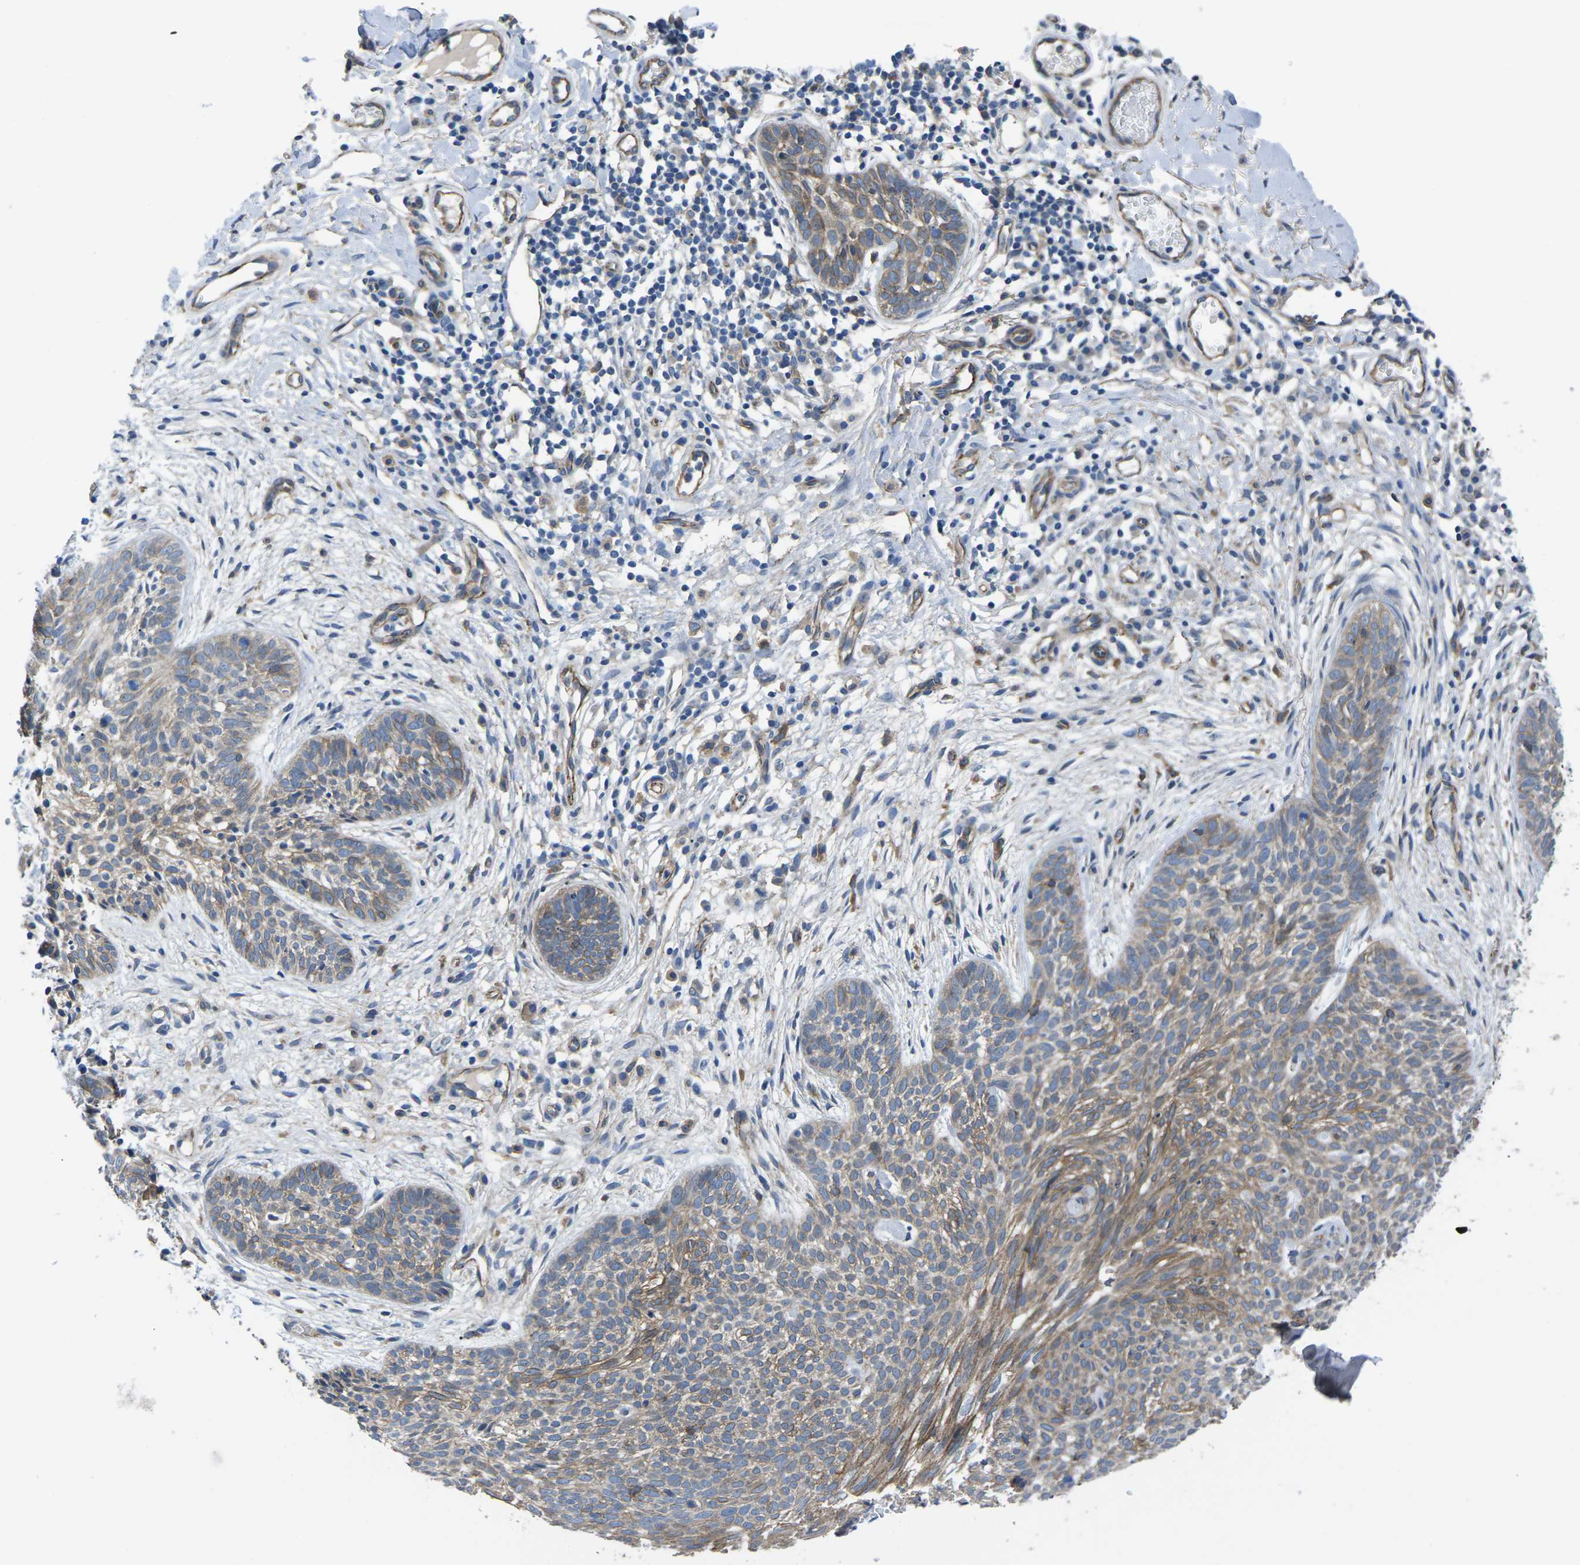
{"staining": {"intensity": "weak", "quantity": ">75%", "location": "cytoplasmic/membranous"}, "tissue": "skin cancer", "cell_type": "Tumor cells", "image_type": "cancer", "snomed": [{"axis": "morphology", "description": "Basal cell carcinoma"}, {"axis": "topography", "description": "Skin"}], "caption": "Immunohistochemistry (DAB (3,3'-diaminobenzidine)) staining of human skin basal cell carcinoma exhibits weak cytoplasmic/membranous protein expression in approximately >75% of tumor cells. The protein is shown in brown color, while the nuclei are stained blue.", "gene": "CTNND1", "patient": {"sex": "female", "age": 59}}